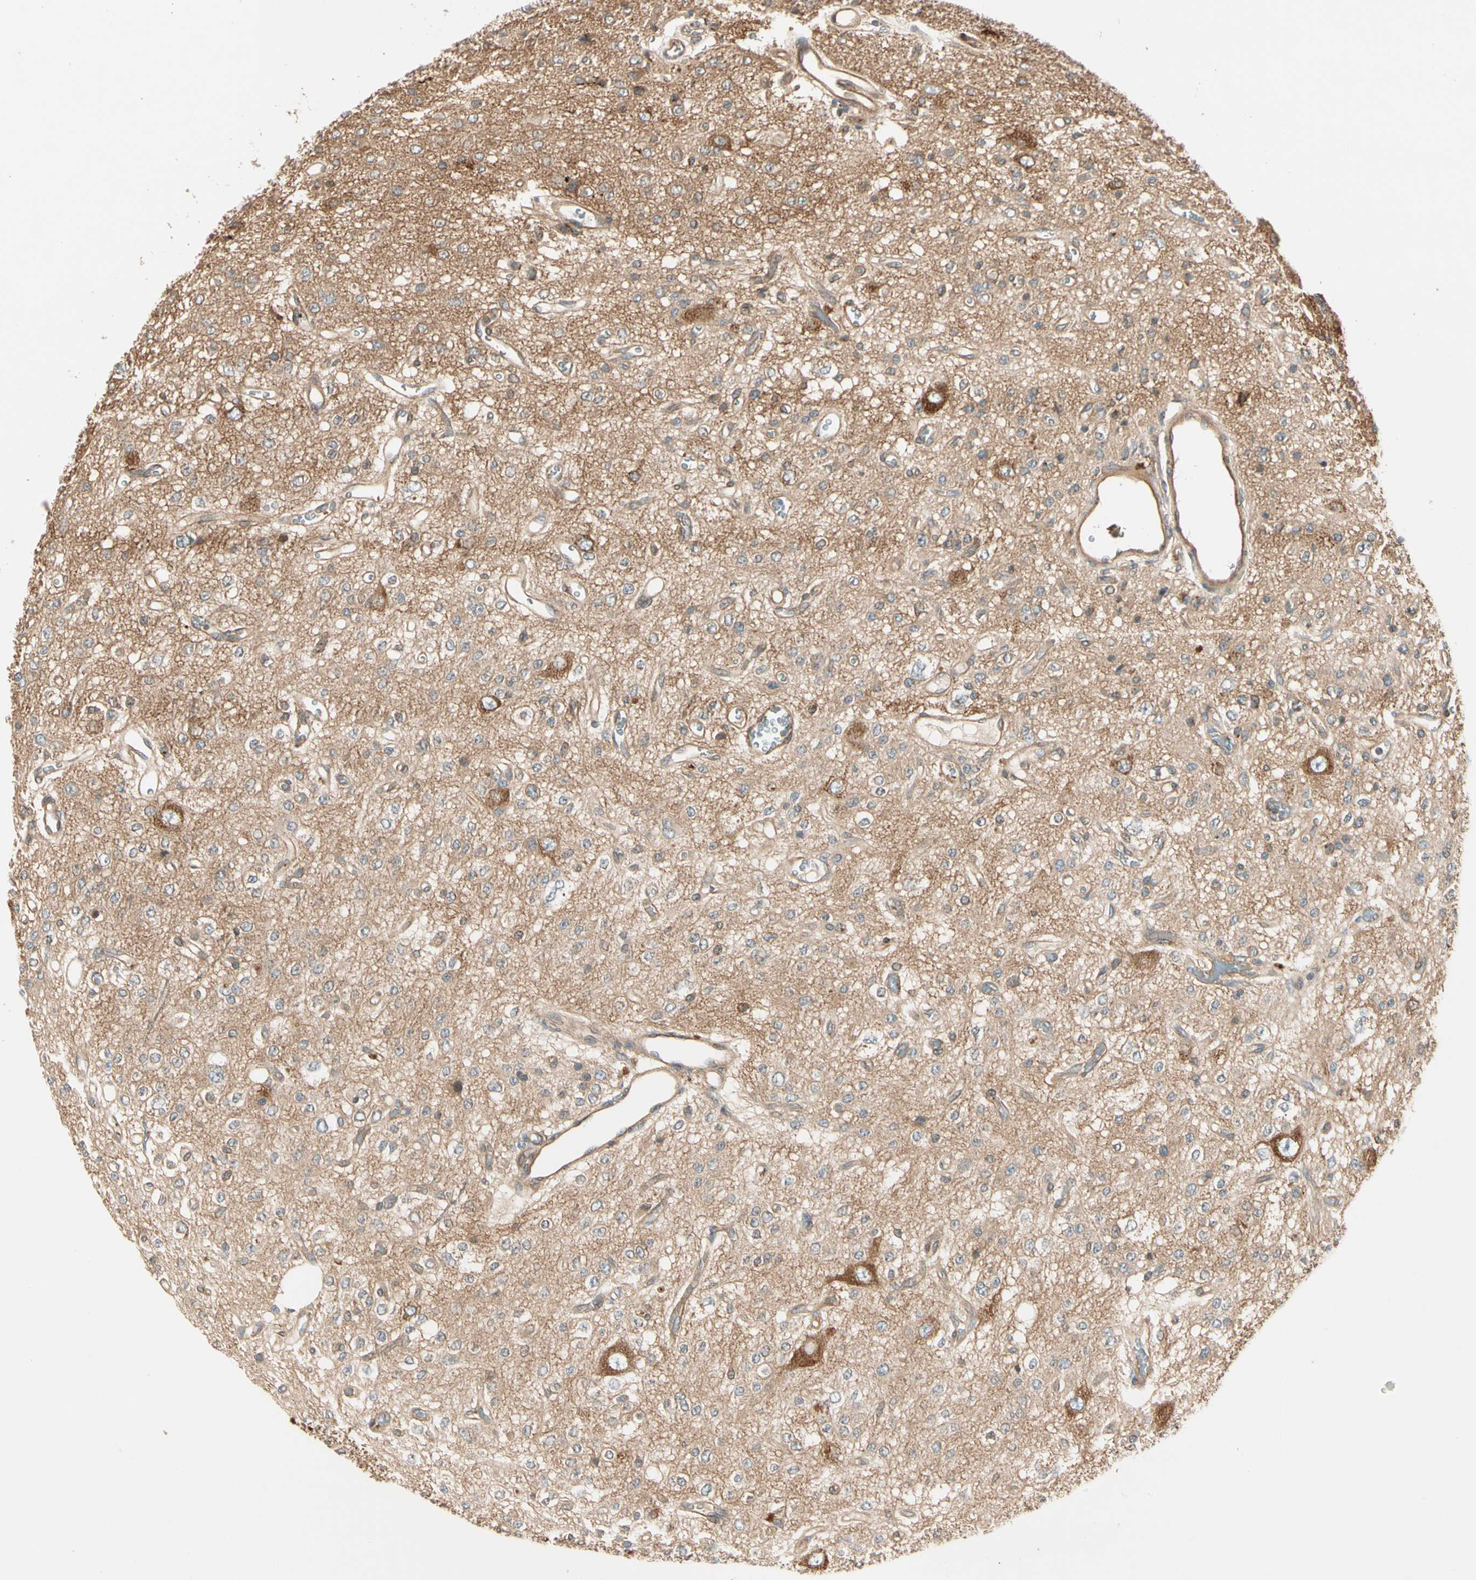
{"staining": {"intensity": "weak", "quantity": "25%-75%", "location": "cytoplasmic/membranous"}, "tissue": "glioma", "cell_type": "Tumor cells", "image_type": "cancer", "snomed": [{"axis": "morphology", "description": "Glioma, malignant, Low grade"}, {"axis": "topography", "description": "Brain"}], "caption": "Protein expression analysis of low-grade glioma (malignant) demonstrates weak cytoplasmic/membranous staining in about 25%-75% of tumor cells. The staining was performed using DAB (3,3'-diaminobenzidine) to visualize the protein expression in brown, while the nuclei were stained in blue with hematoxylin (Magnification: 20x).", "gene": "ROCK2", "patient": {"sex": "male", "age": 38}}